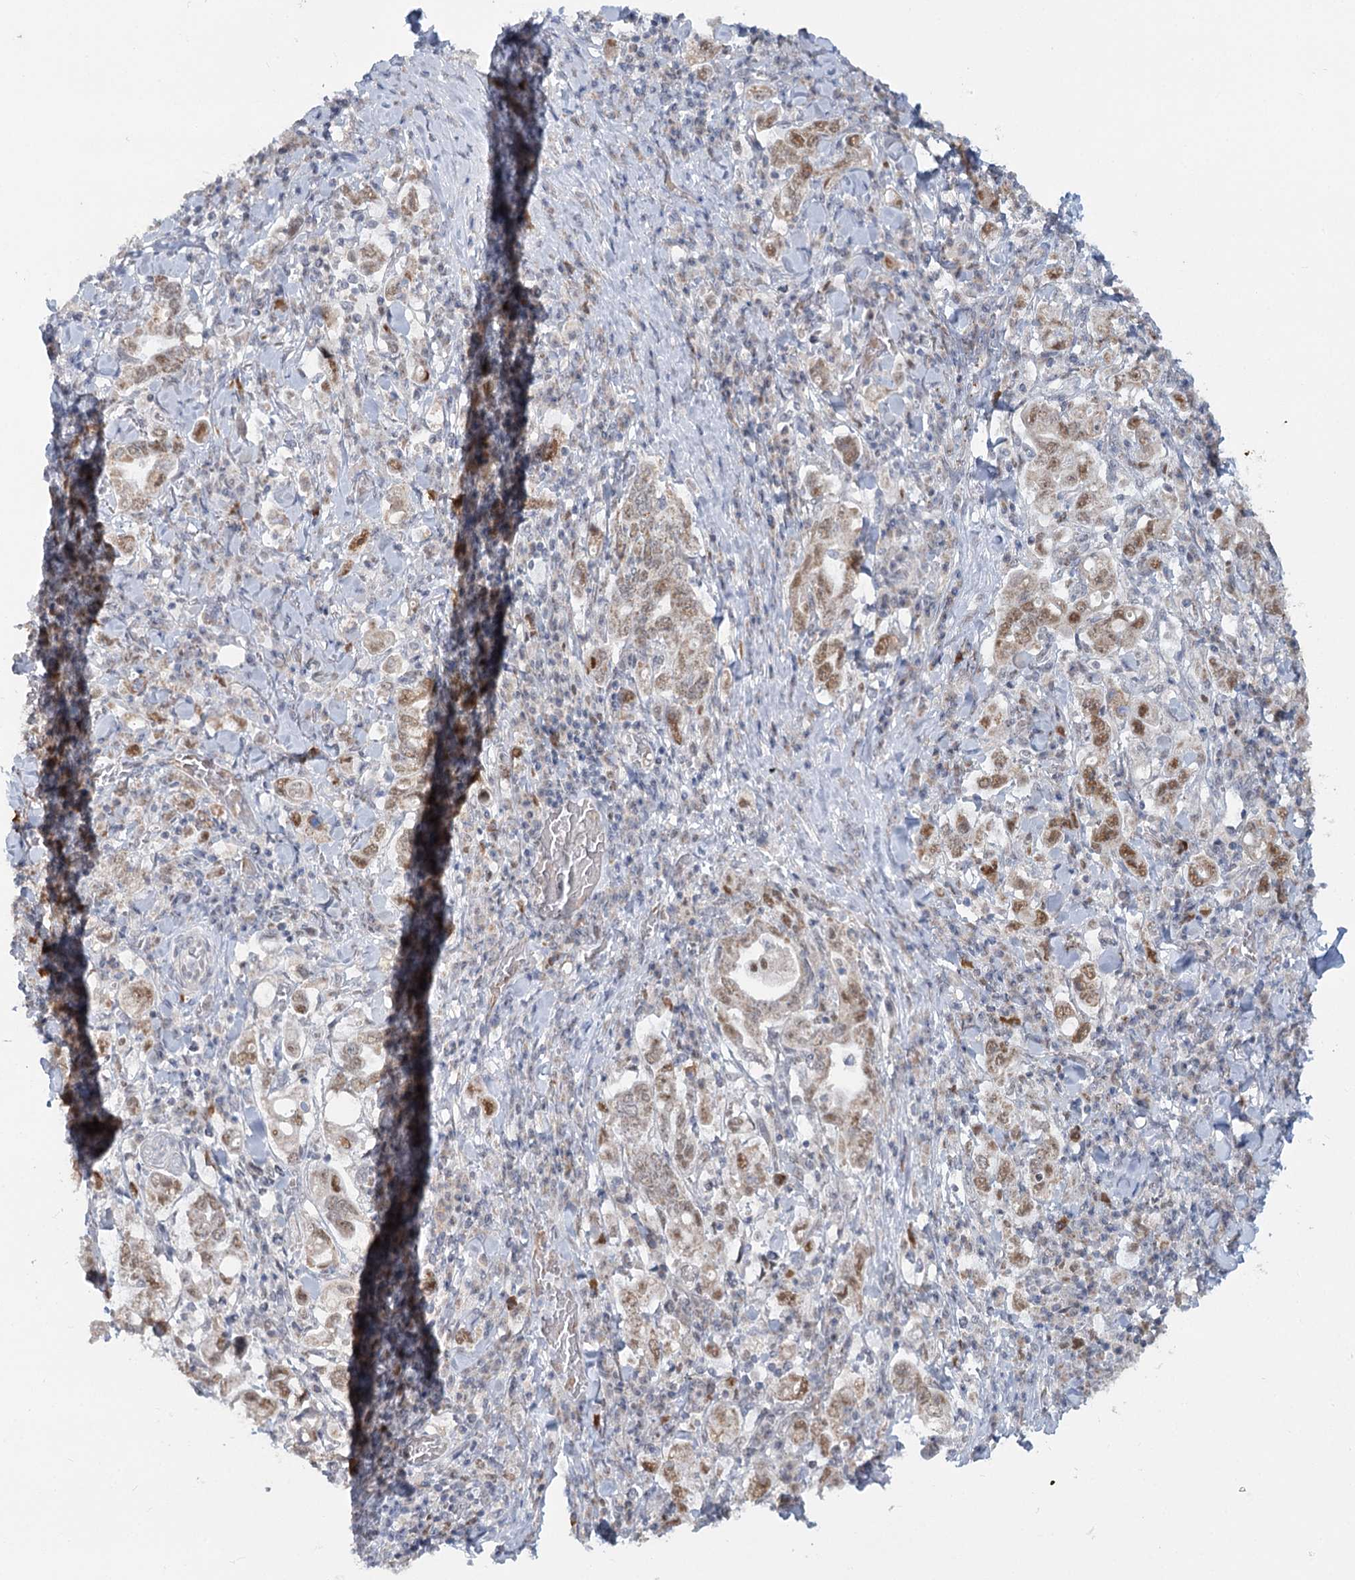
{"staining": {"intensity": "moderate", "quantity": ">75%", "location": "nuclear"}, "tissue": "stomach cancer", "cell_type": "Tumor cells", "image_type": "cancer", "snomed": [{"axis": "morphology", "description": "Adenocarcinoma, NOS"}, {"axis": "topography", "description": "Stomach, upper"}], "caption": "Adenocarcinoma (stomach) stained for a protein displays moderate nuclear positivity in tumor cells.", "gene": "MTG1", "patient": {"sex": "male", "age": 62}}